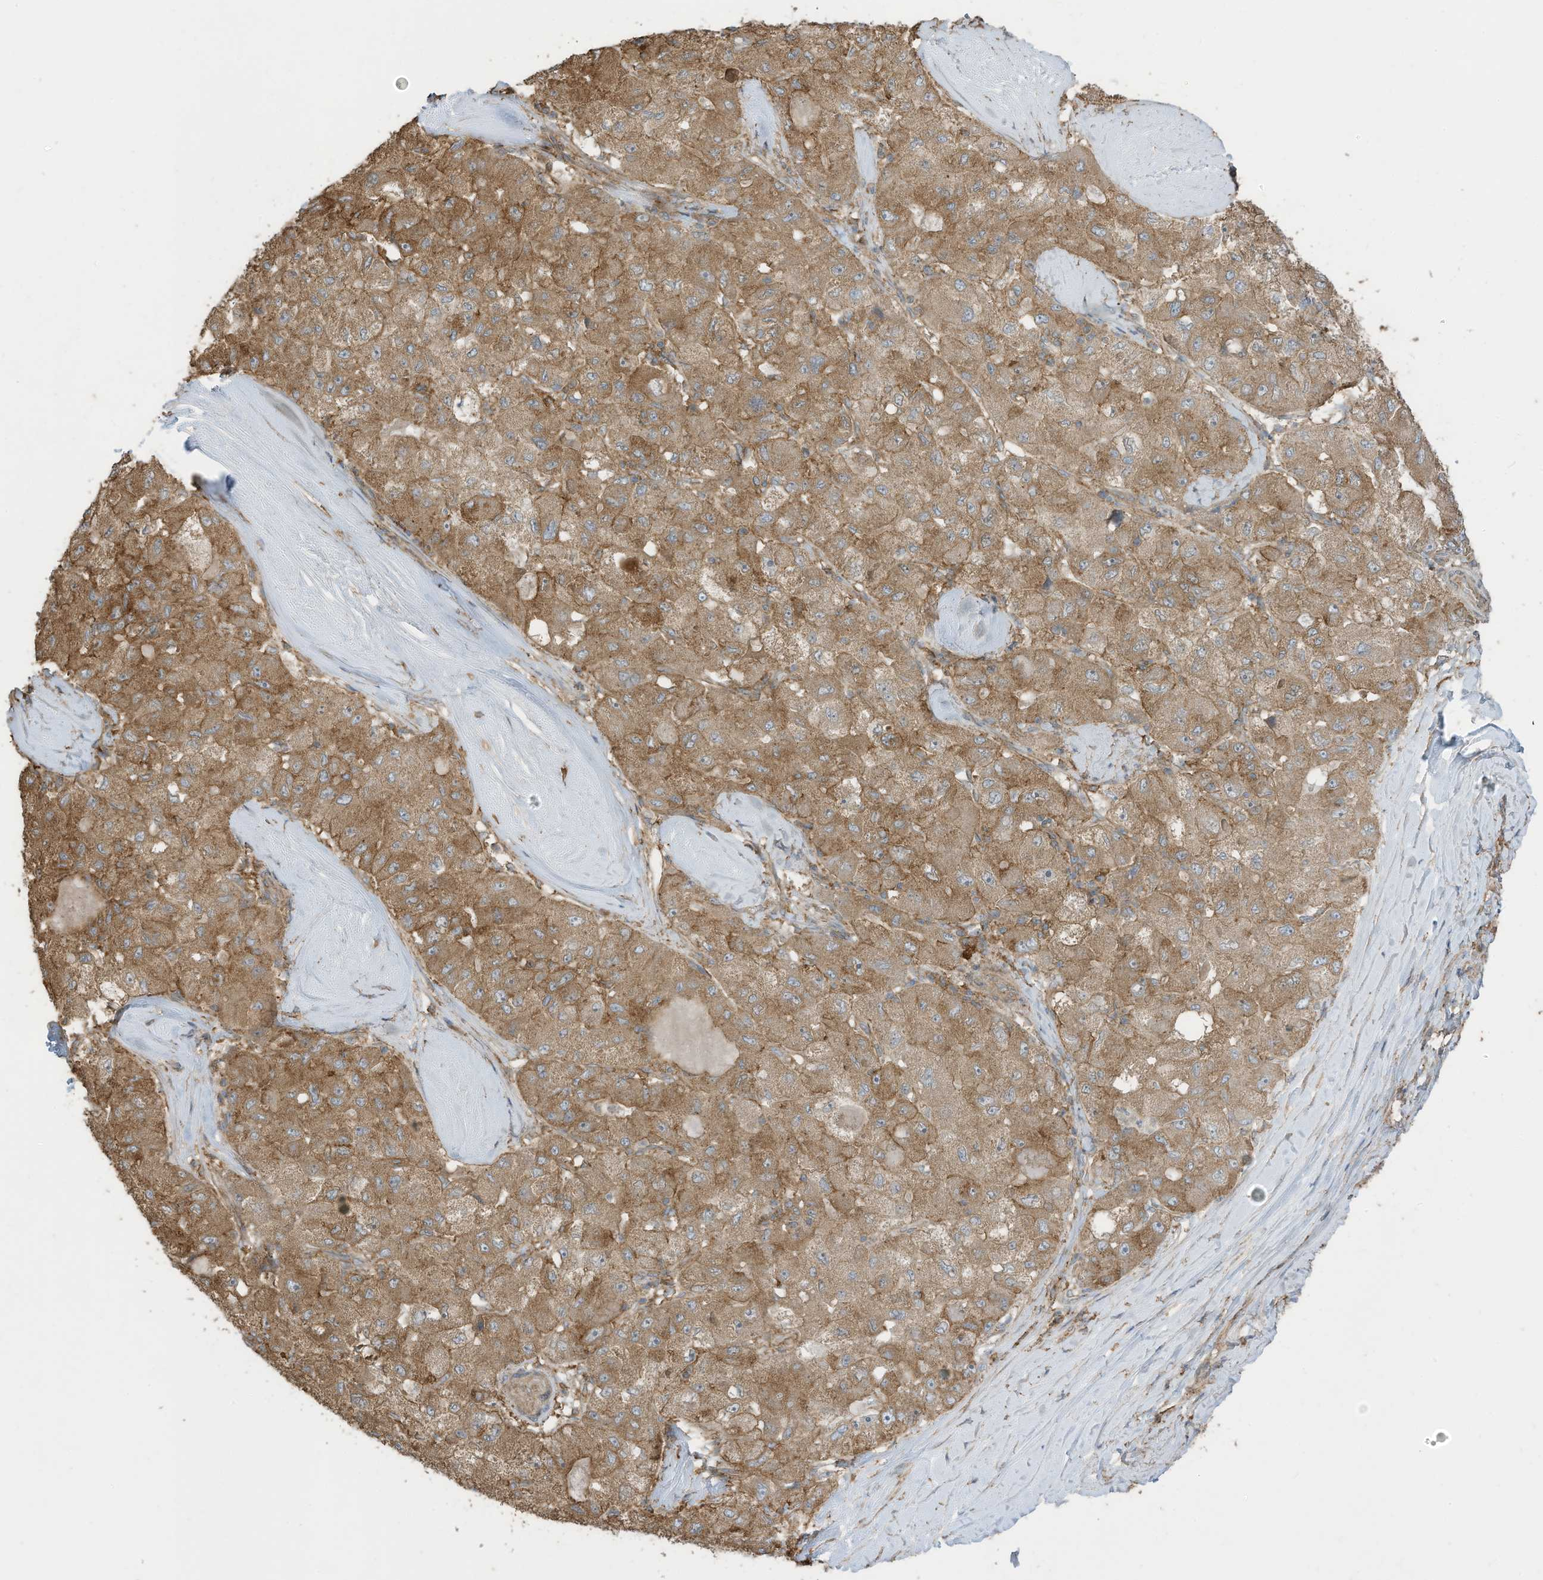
{"staining": {"intensity": "moderate", "quantity": ">75%", "location": "cytoplasmic/membranous"}, "tissue": "liver cancer", "cell_type": "Tumor cells", "image_type": "cancer", "snomed": [{"axis": "morphology", "description": "Carcinoma, Hepatocellular, NOS"}, {"axis": "topography", "description": "Liver"}], "caption": "Protein expression analysis of hepatocellular carcinoma (liver) reveals moderate cytoplasmic/membranous expression in about >75% of tumor cells.", "gene": "CGAS", "patient": {"sex": "male", "age": 80}}